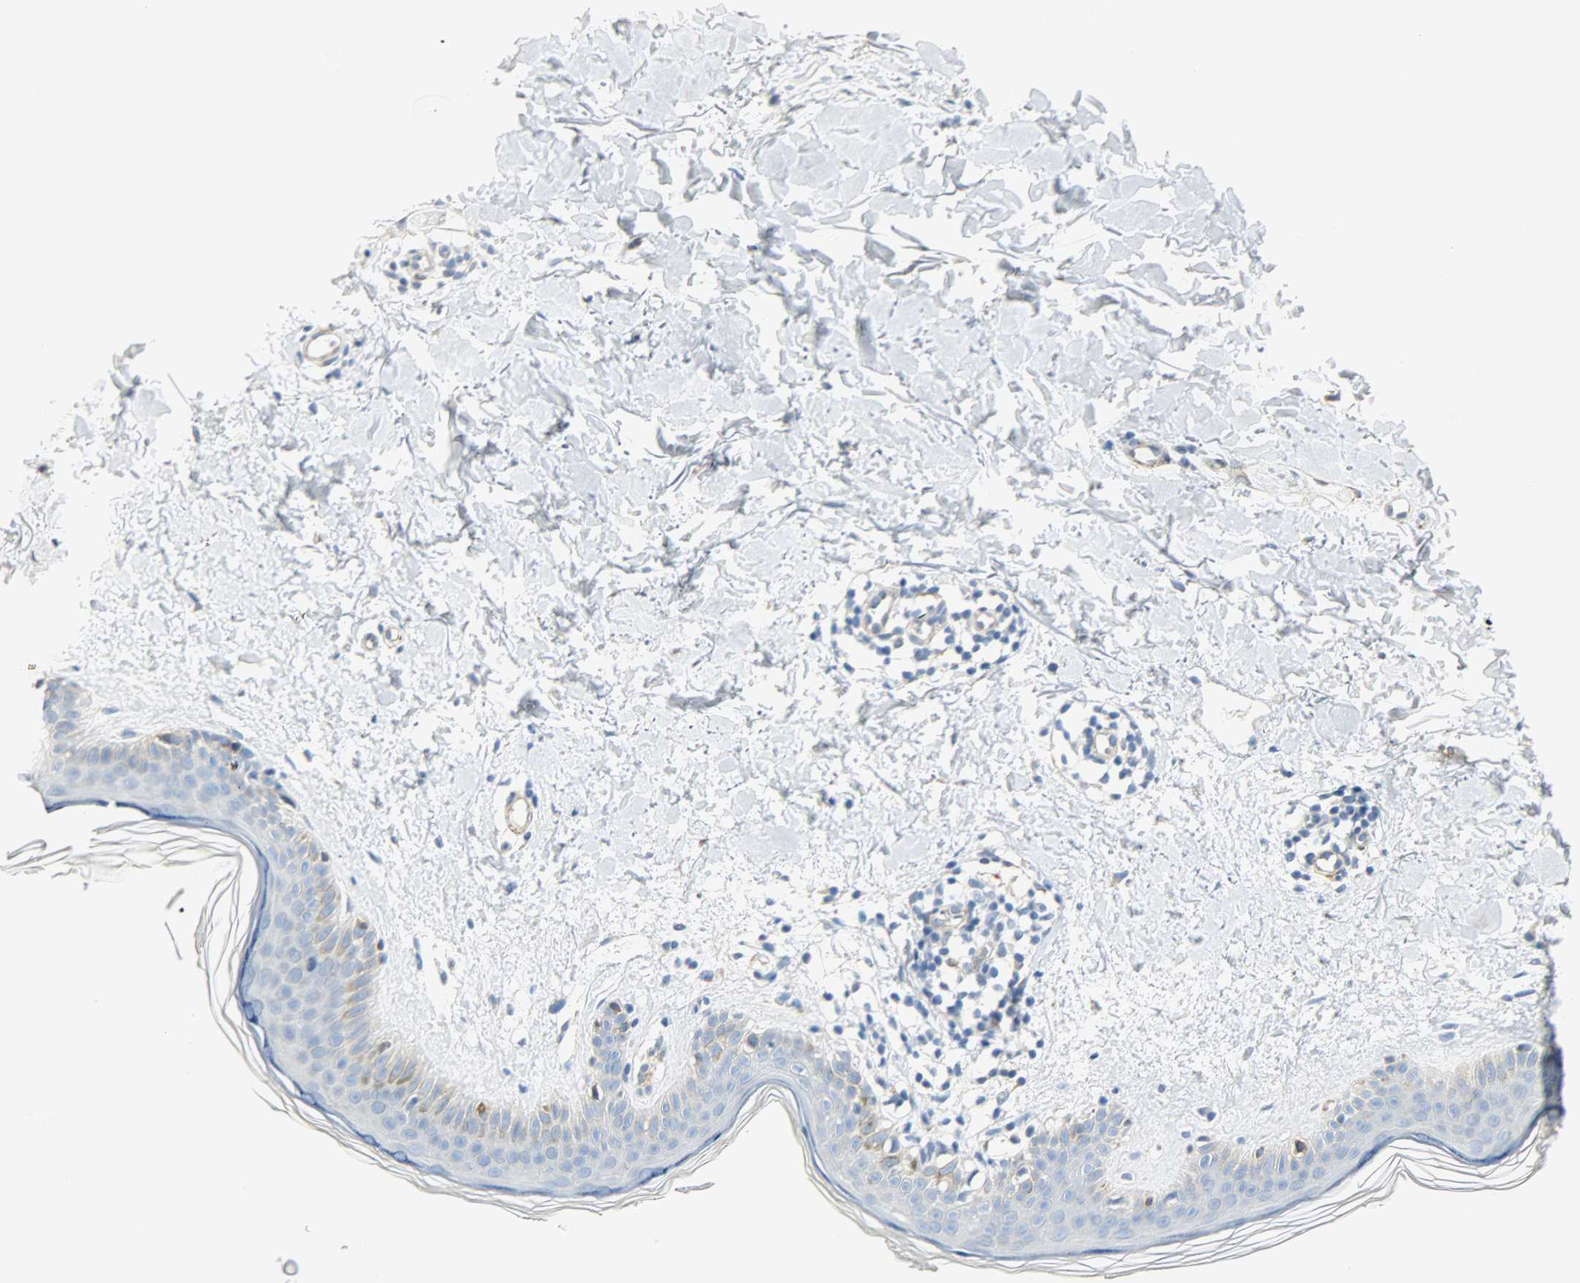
{"staining": {"intensity": "negative", "quantity": "none", "location": "none"}, "tissue": "skin", "cell_type": "Fibroblasts", "image_type": "normal", "snomed": [{"axis": "morphology", "description": "Normal tissue, NOS"}, {"axis": "topography", "description": "Skin"}], "caption": "Immunohistochemistry histopathology image of unremarkable skin: skin stained with DAB exhibits no significant protein expression in fibroblasts.", "gene": "PKD2", "patient": {"sex": "female", "age": 56}}